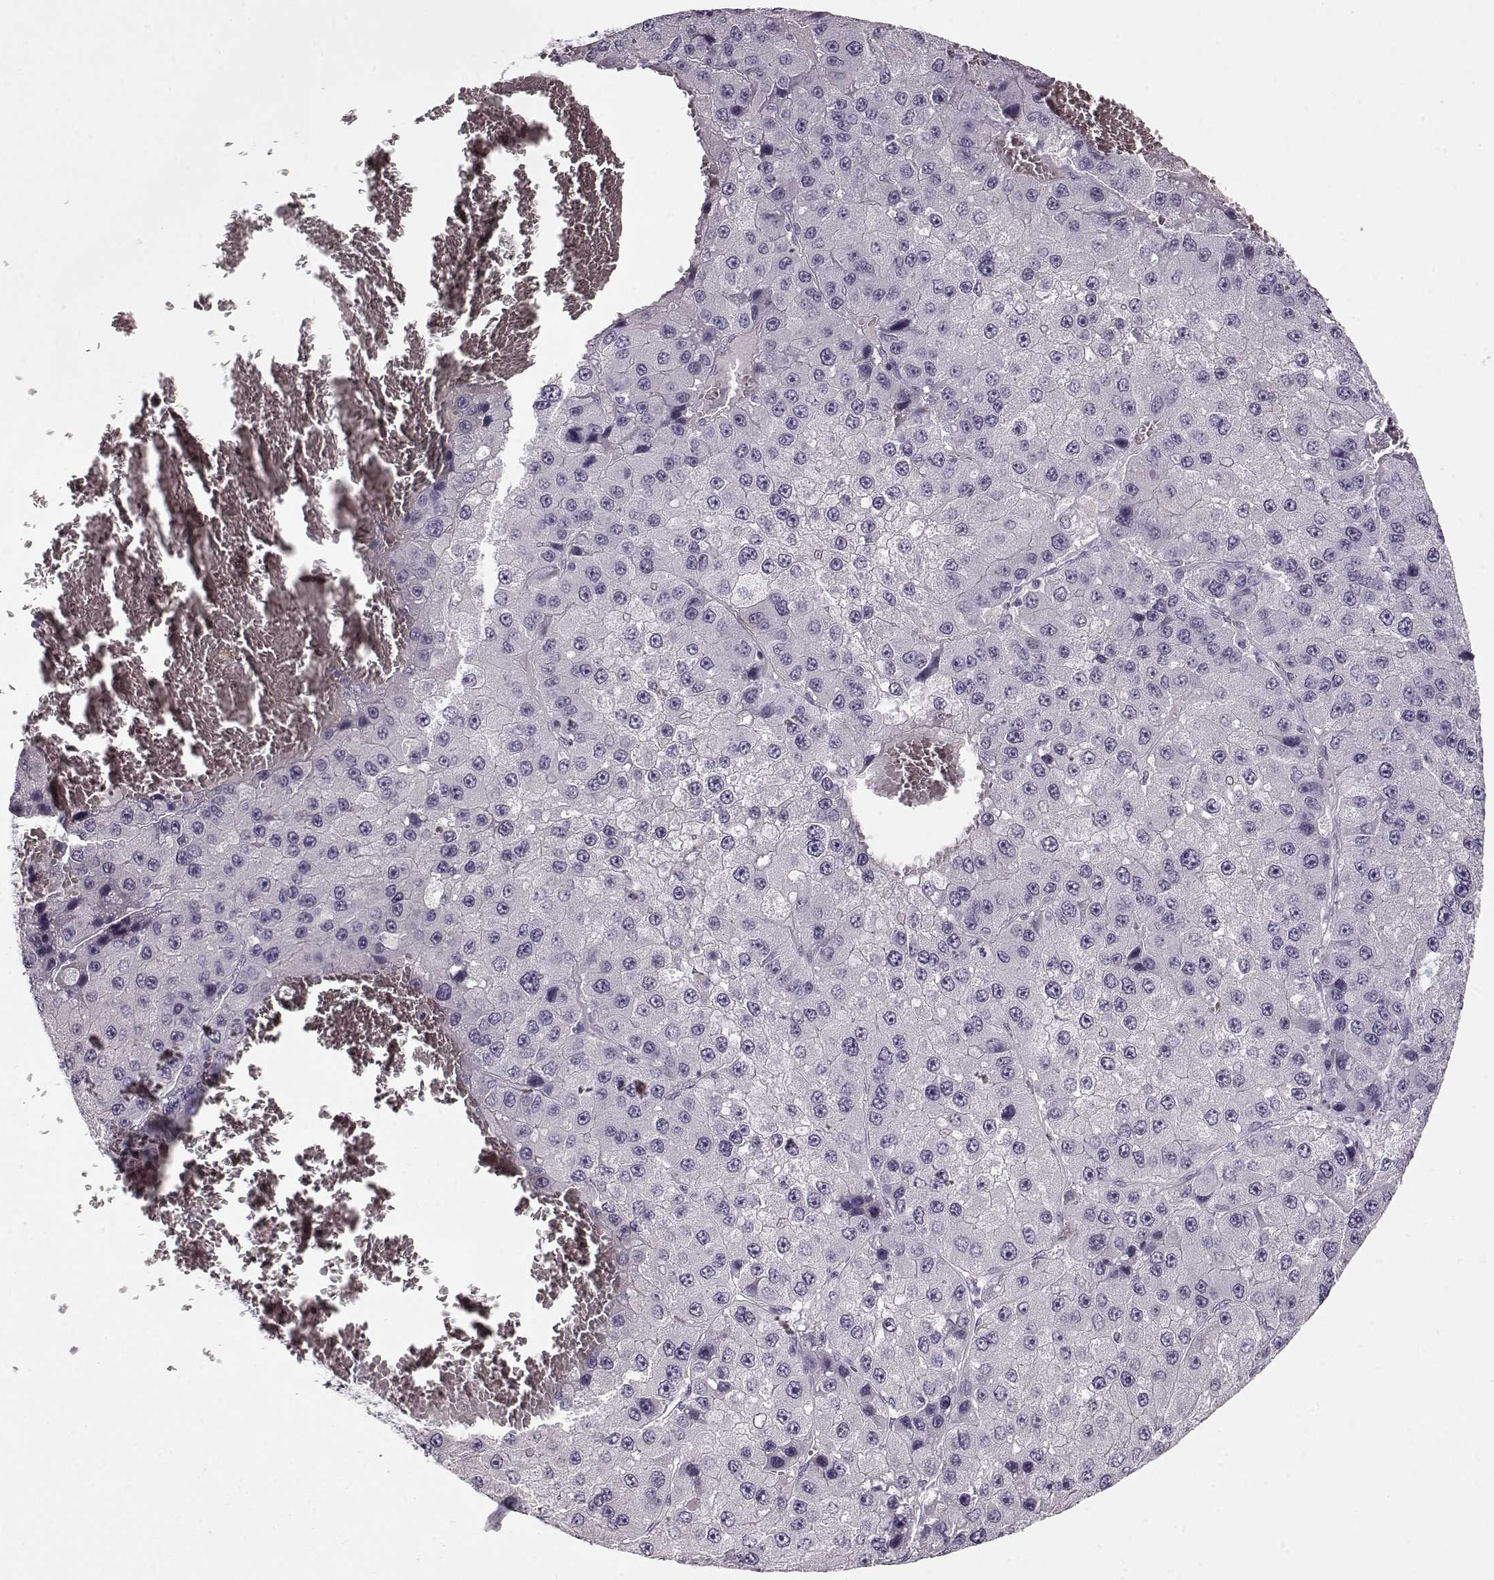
{"staining": {"intensity": "negative", "quantity": "none", "location": "none"}, "tissue": "liver cancer", "cell_type": "Tumor cells", "image_type": "cancer", "snomed": [{"axis": "morphology", "description": "Carcinoma, Hepatocellular, NOS"}, {"axis": "topography", "description": "Liver"}], "caption": "An image of liver hepatocellular carcinoma stained for a protein shows no brown staining in tumor cells.", "gene": "PNMT", "patient": {"sex": "female", "age": 73}}